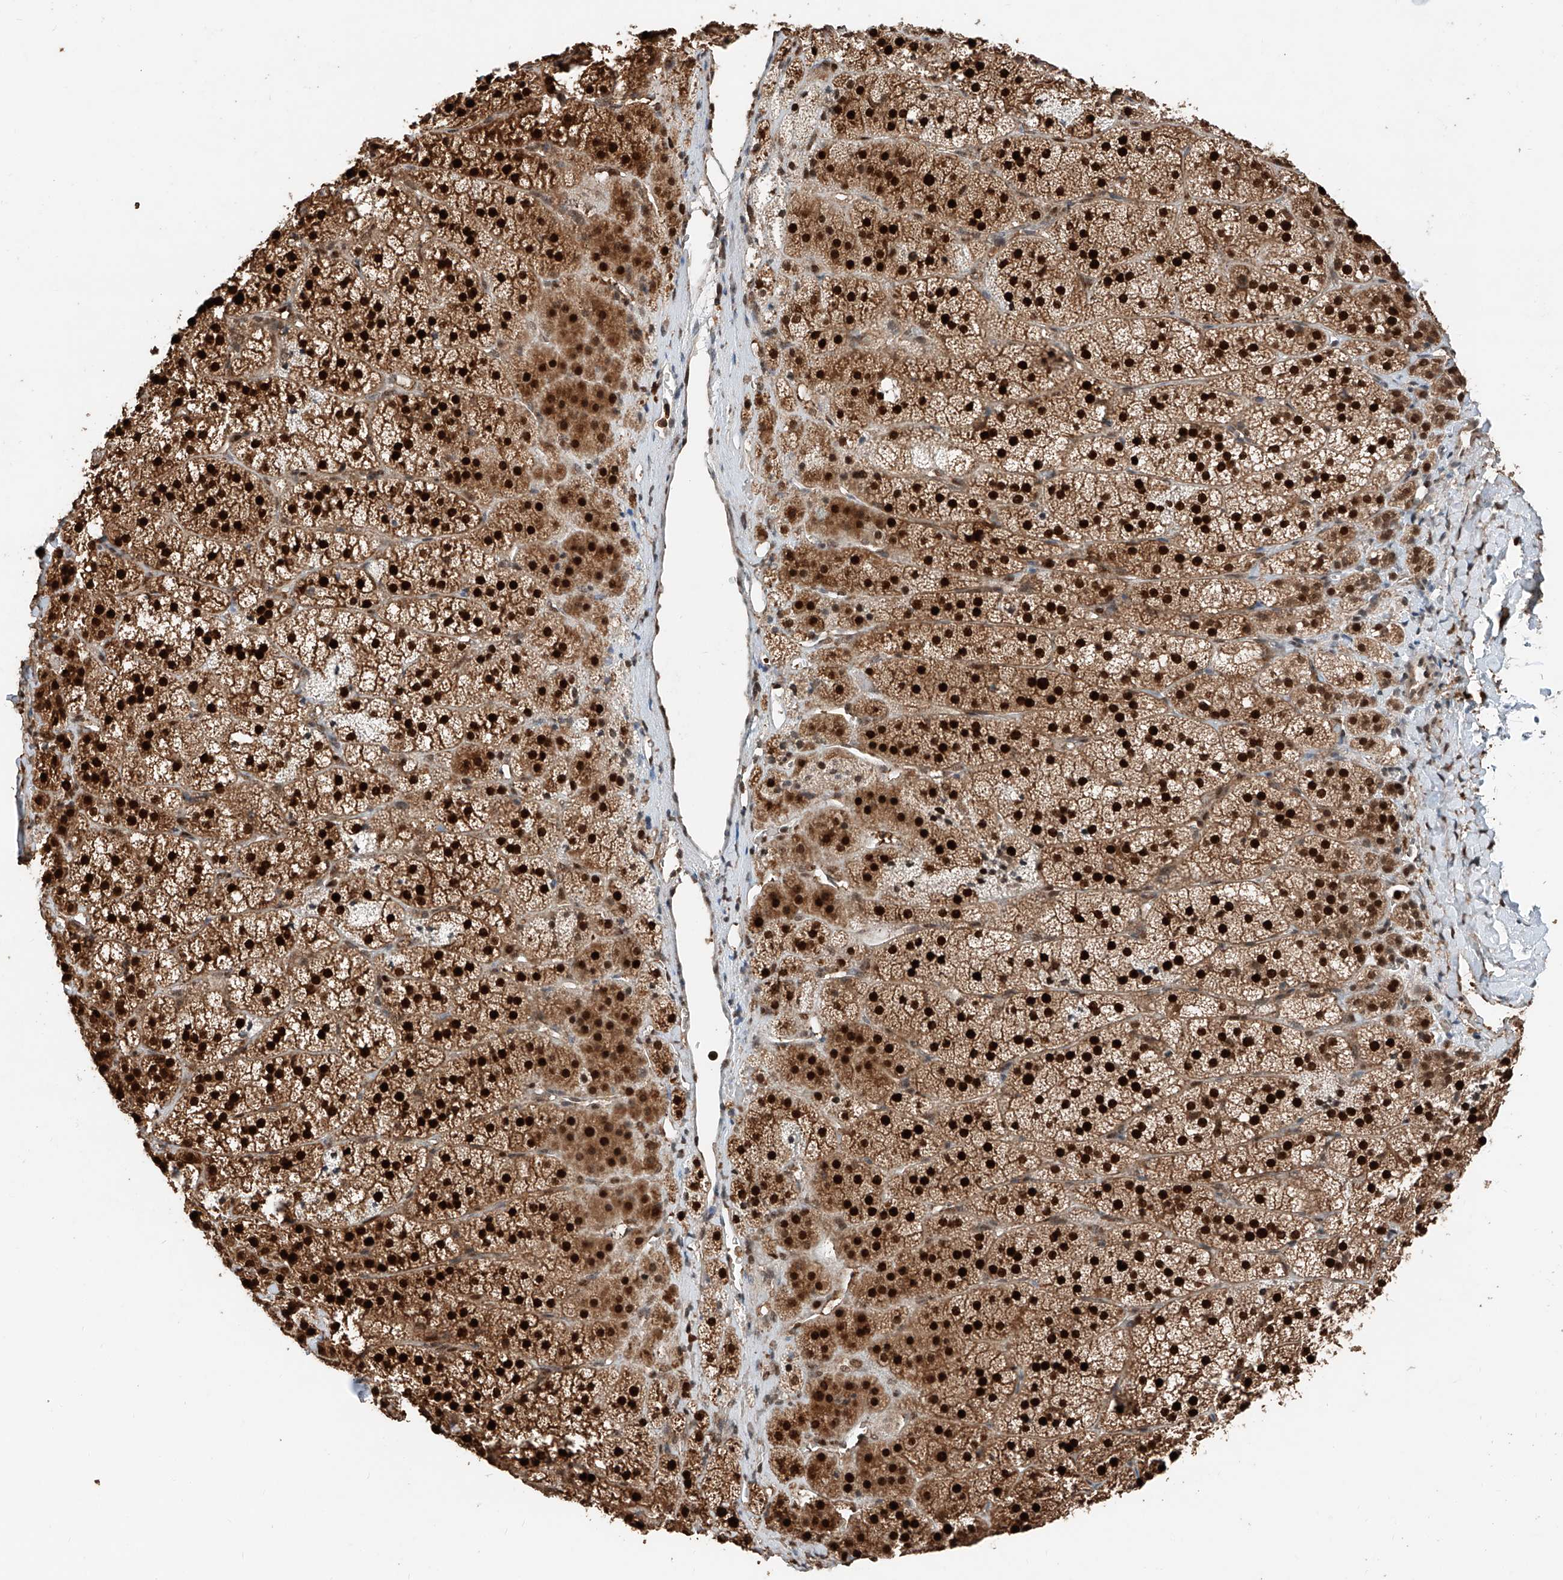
{"staining": {"intensity": "strong", "quantity": ">75%", "location": "cytoplasmic/membranous,nuclear"}, "tissue": "adrenal gland", "cell_type": "Glandular cells", "image_type": "normal", "snomed": [{"axis": "morphology", "description": "Normal tissue, NOS"}, {"axis": "topography", "description": "Adrenal gland"}], "caption": "Strong cytoplasmic/membranous,nuclear staining is identified in about >75% of glandular cells in benign adrenal gland.", "gene": "RMND1", "patient": {"sex": "female", "age": 44}}